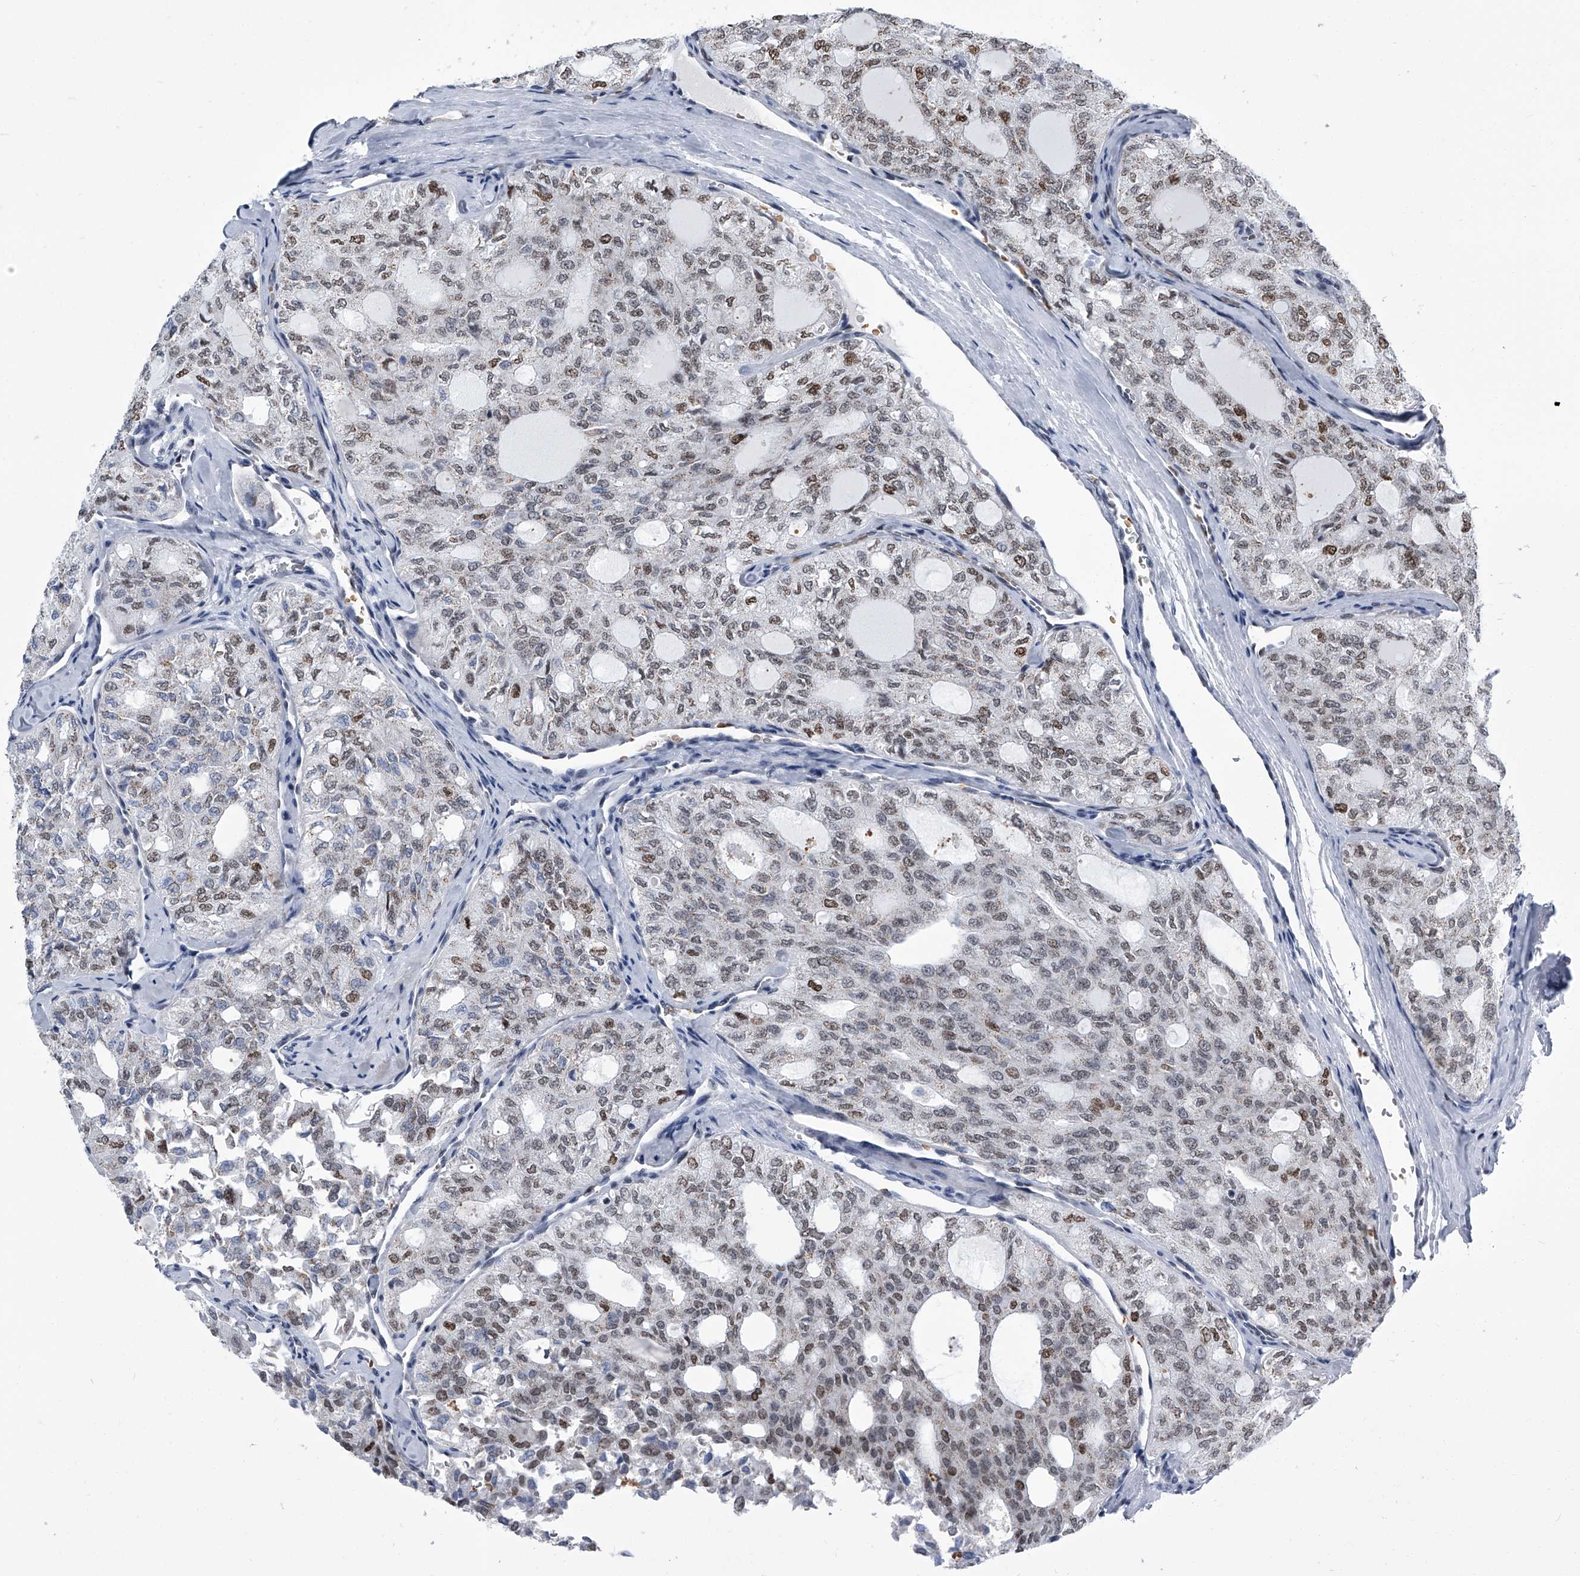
{"staining": {"intensity": "moderate", "quantity": "25%-75%", "location": "nuclear"}, "tissue": "thyroid cancer", "cell_type": "Tumor cells", "image_type": "cancer", "snomed": [{"axis": "morphology", "description": "Follicular adenoma carcinoma, NOS"}, {"axis": "topography", "description": "Thyroid gland"}], "caption": "Protein staining of thyroid follicular adenoma carcinoma tissue reveals moderate nuclear expression in about 25%-75% of tumor cells.", "gene": "SIM2", "patient": {"sex": "male", "age": 75}}